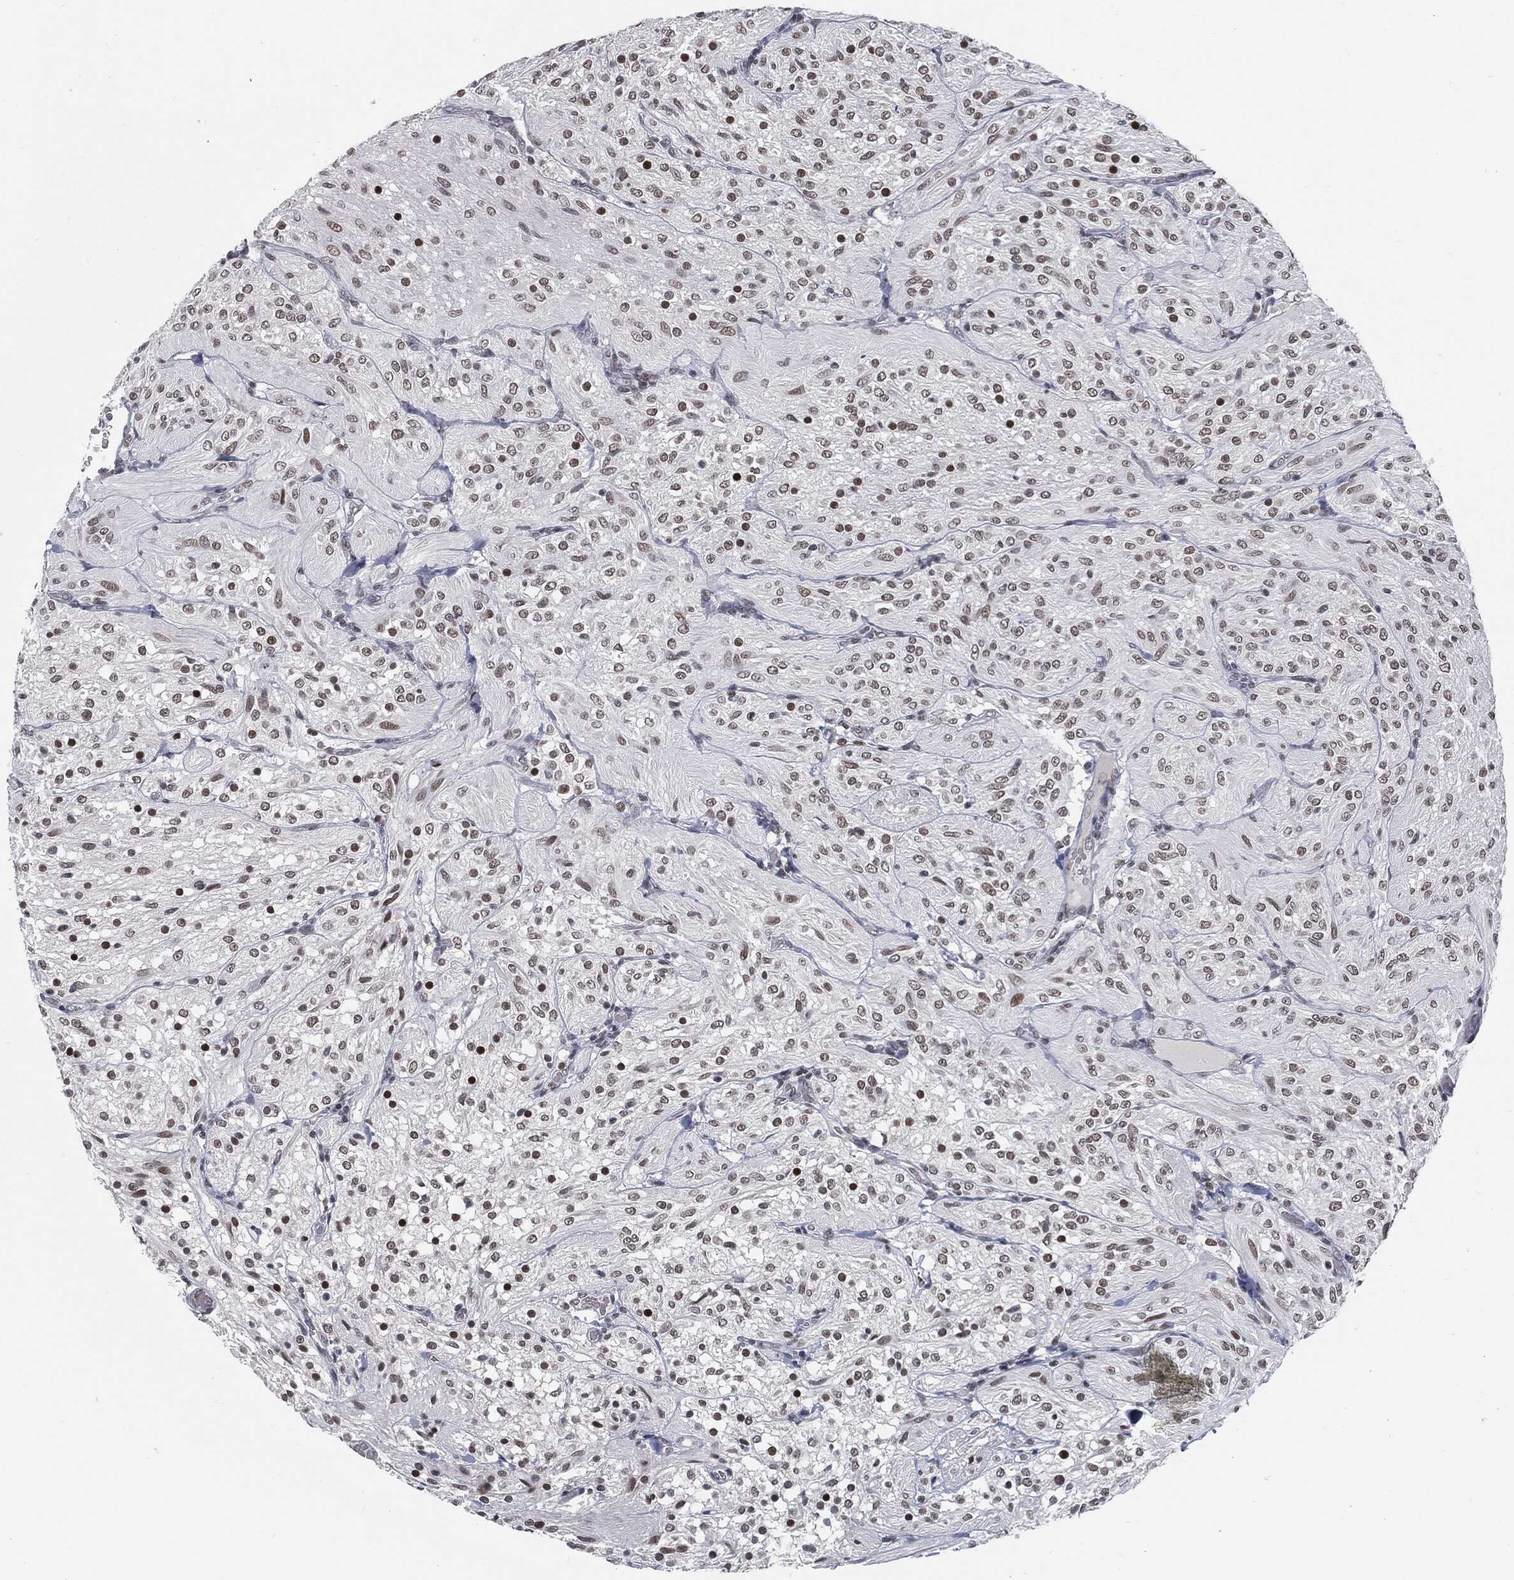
{"staining": {"intensity": "moderate", "quantity": "<25%", "location": "nuclear"}, "tissue": "glioma", "cell_type": "Tumor cells", "image_type": "cancer", "snomed": [{"axis": "morphology", "description": "Glioma, malignant, Low grade"}, {"axis": "topography", "description": "Brain"}], "caption": "DAB immunohistochemical staining of human low-grade glioma (malignant) shows moderate nuclear protein positivity in about <25% of tumor cells.", "gene": "ANXA1", "patient": {"sex": "male", "age": 3}}